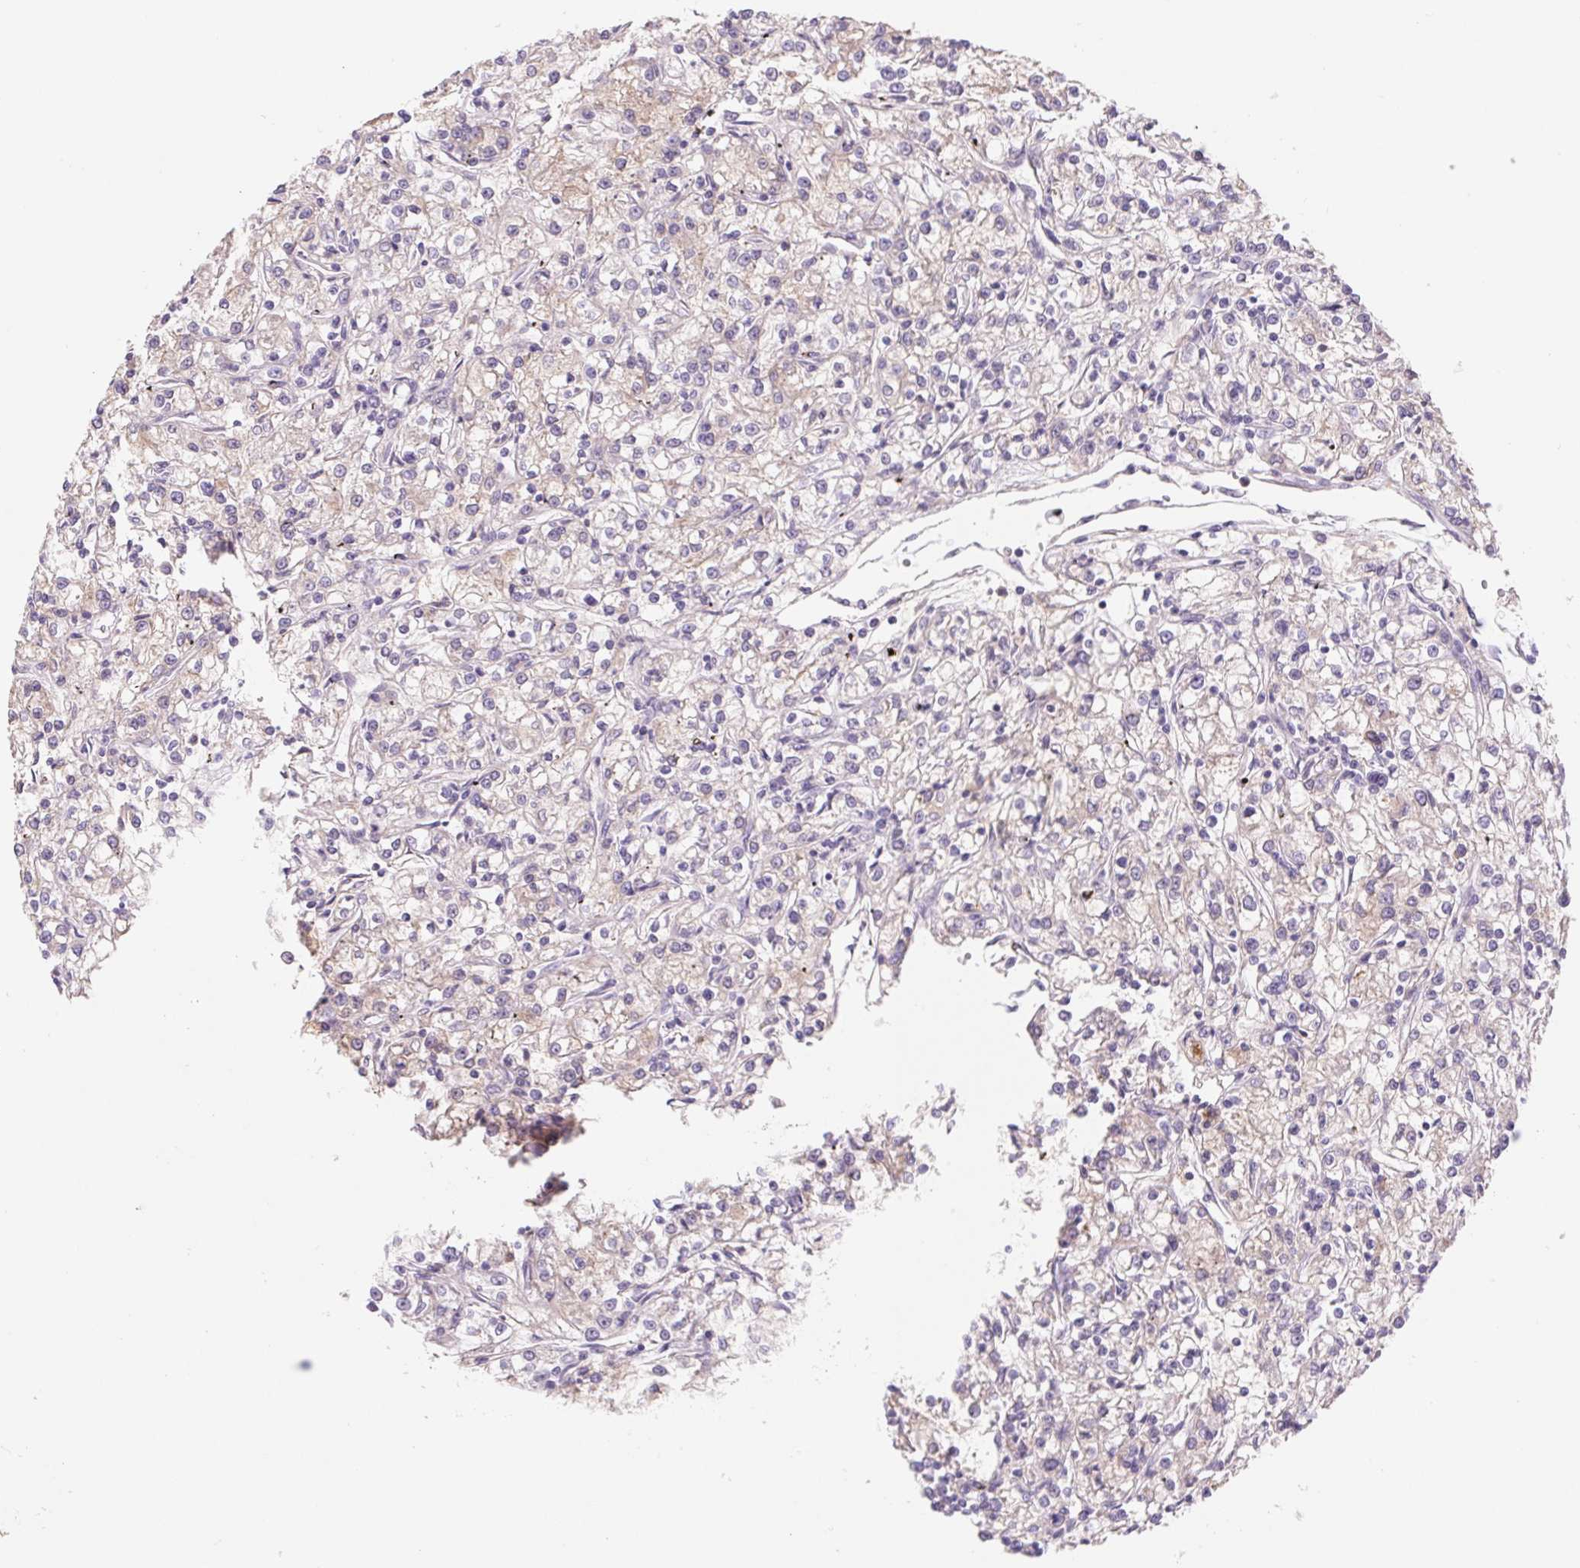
{"staining": {"intensity": "weak", "quantity": "<25%", "location": "cytoplasmic/membranous"}, "tissue": "renal cancer", "cell_type": "Tumor cells", "image_type": "cancer", "snomed": [{"axis": "morphology", "description": "Adenocarcinoma, NOS"}, {"axis": "topography", "description": "Kidney"}], "caption": "A high-resolution photomicrograph shows IHC staining of renal adenocarcinoma, which reveals no significant expression in tumor cells. (Brightfield microscopy of DAB IHC at high magnification).", "gene": "RAB1A", "patient": {"sex": "female", "age": 59}}